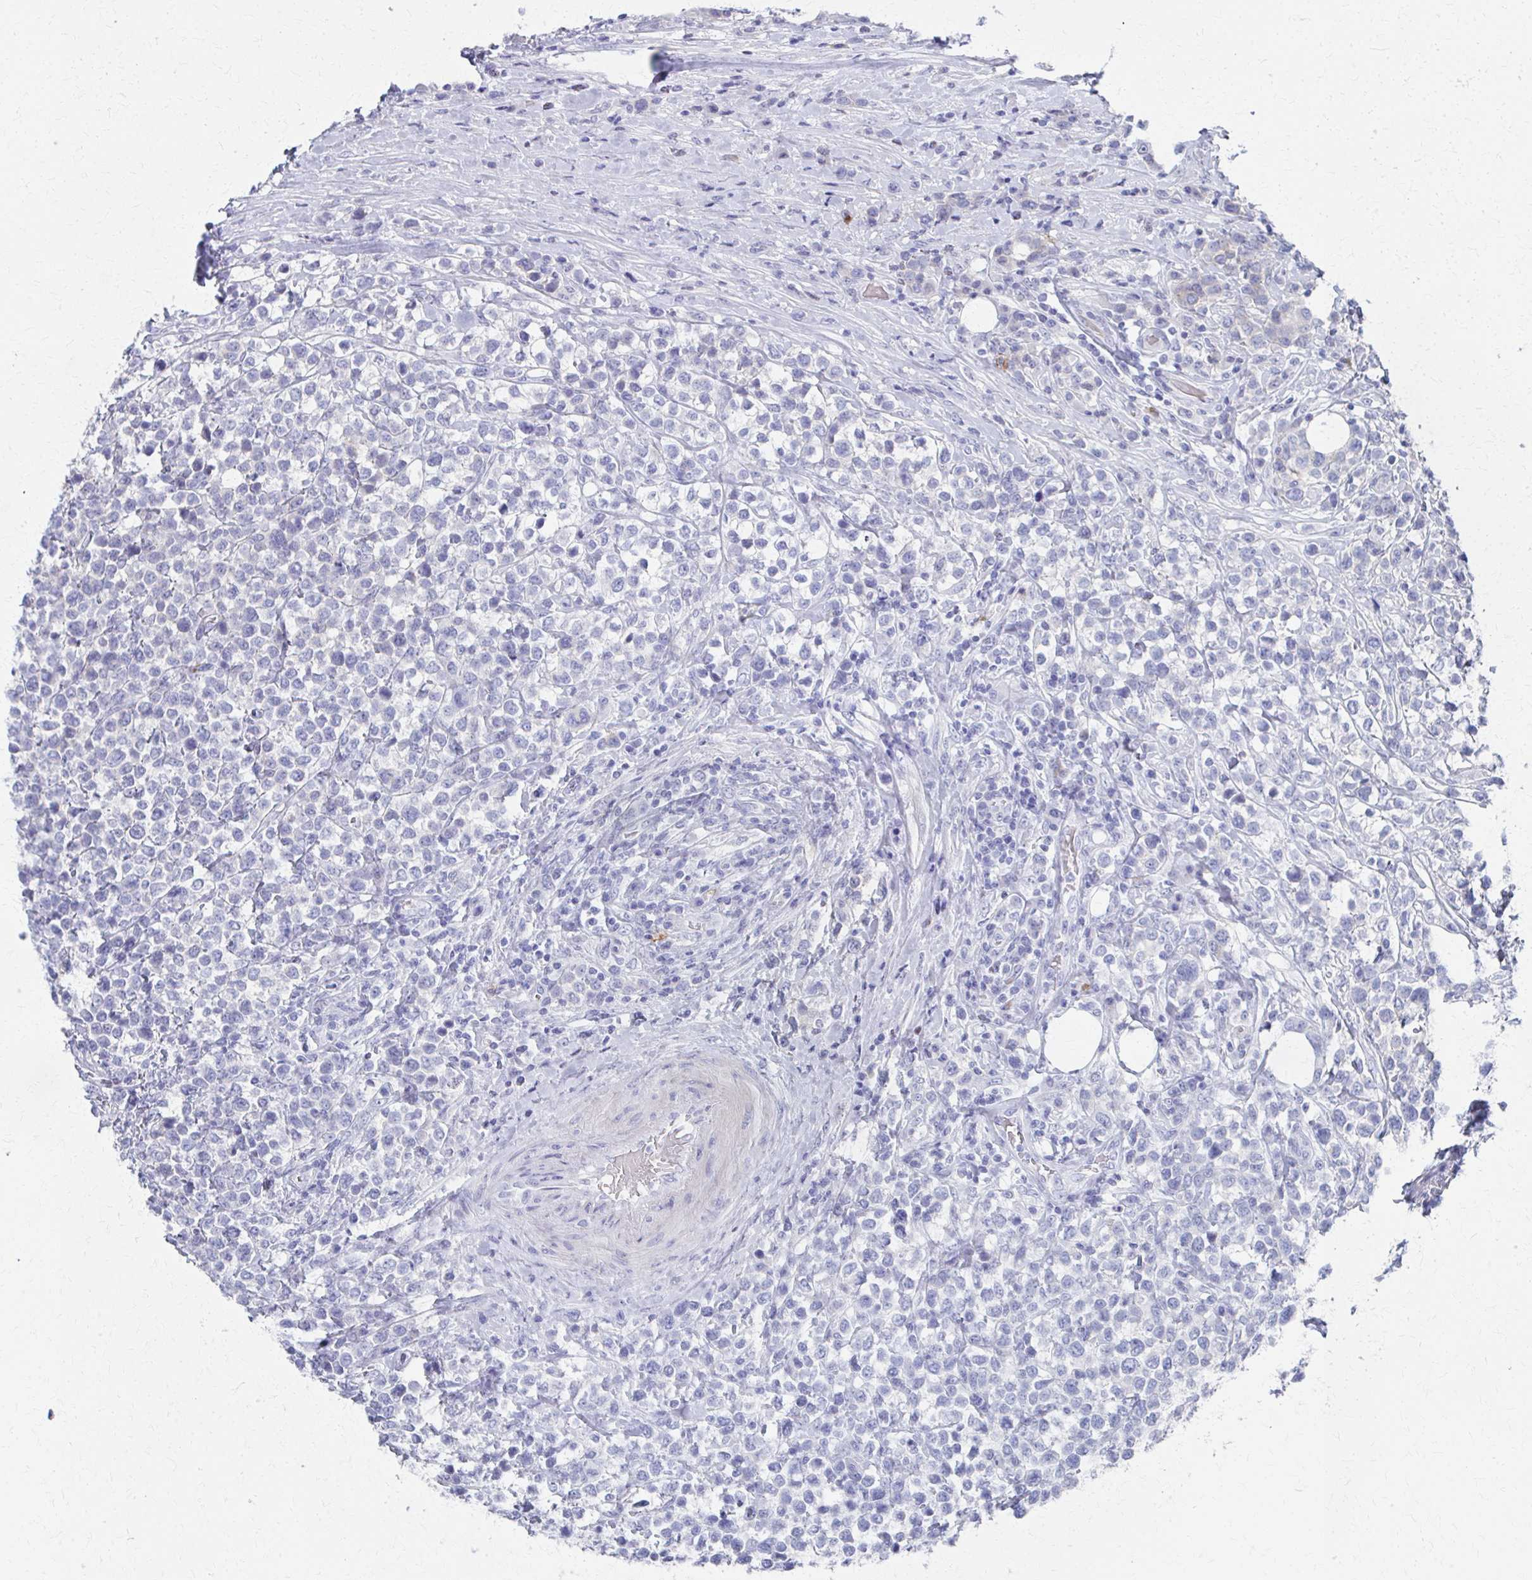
{"staining": {"intensity": "negative", "quantity": "none", "location": "none"}, "tissue": "lymphoma", "cell_type": "Tumor cells", "image_type": "cancer", "snomed": [{"axis": "morphology", "description": "Malignant lymphoma, non-Hodgkin's type, High grade"}, {"axis": "topography", "description": "Soft tissue"}], "caption": "This is an immunohistochemistry micrograph of malignant lymphoma, non-Hodgkin's type (high-grade). There is no expression in tumor cells.", "gene": "MS4A2", "patient": {"sex": "female", "age": 56}}